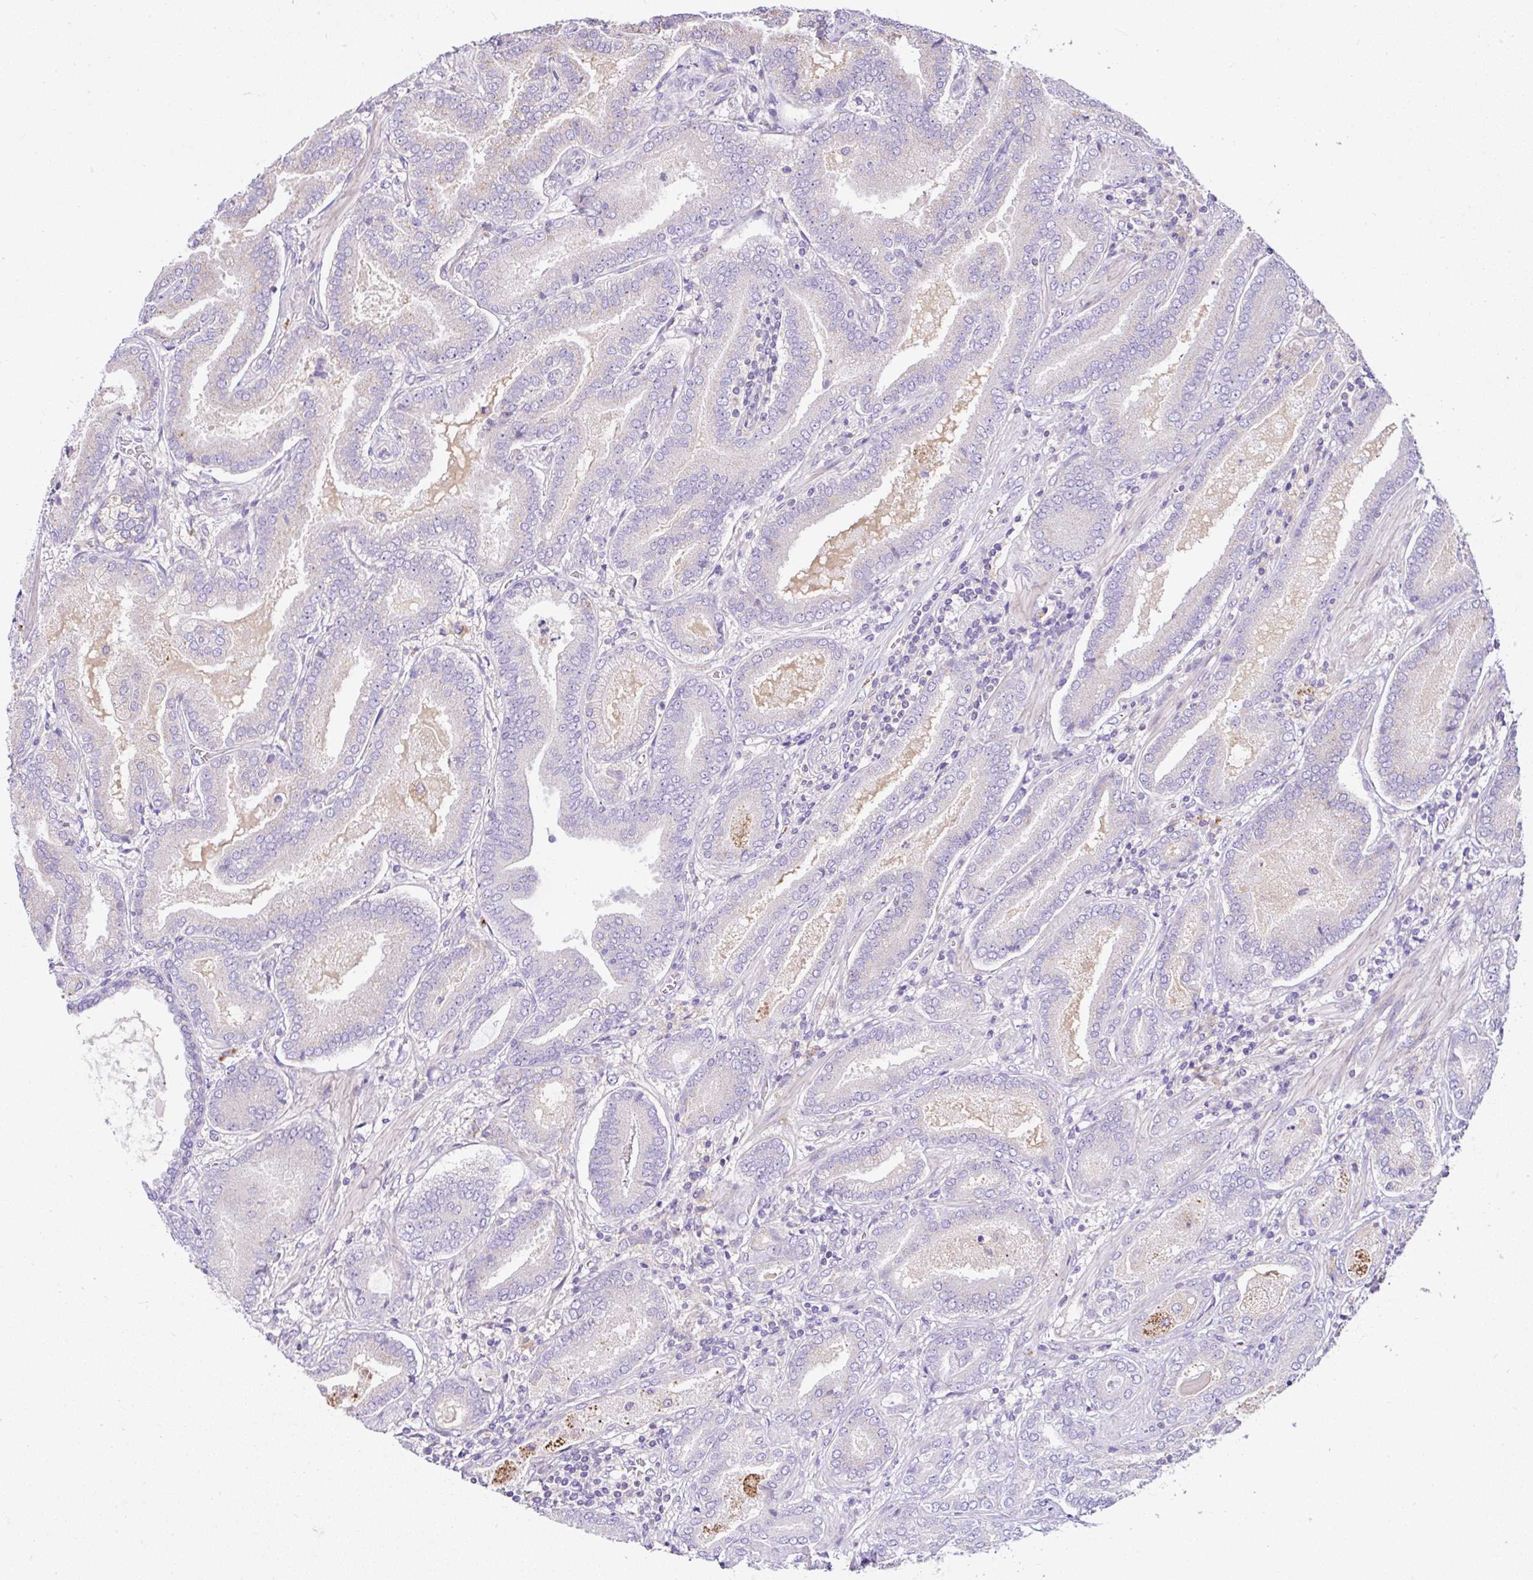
{"staining": {"intensity": "negative", "quantity": "none", "location": "none"}, "tissue": "prostate cancer", "cell_type": "Tumor cells", "image_type": "cancer", "snomed": [{"axis": "morphology", "description": "Adenocarcinoma, High grade"}, {"axis": "topography", "description": "Prostate"}], "caption": "Immunohistochemistry (IHC) micrograph of prostate cancer (adenocarcinoma (high-grade)) stained for a protein (brown), which demonstrates no positivity in tumor cells. (DAB immunohistochemistry, high magnification).", "gene": "CCDC142", "patient": {"sex": "male", "age": 62}}